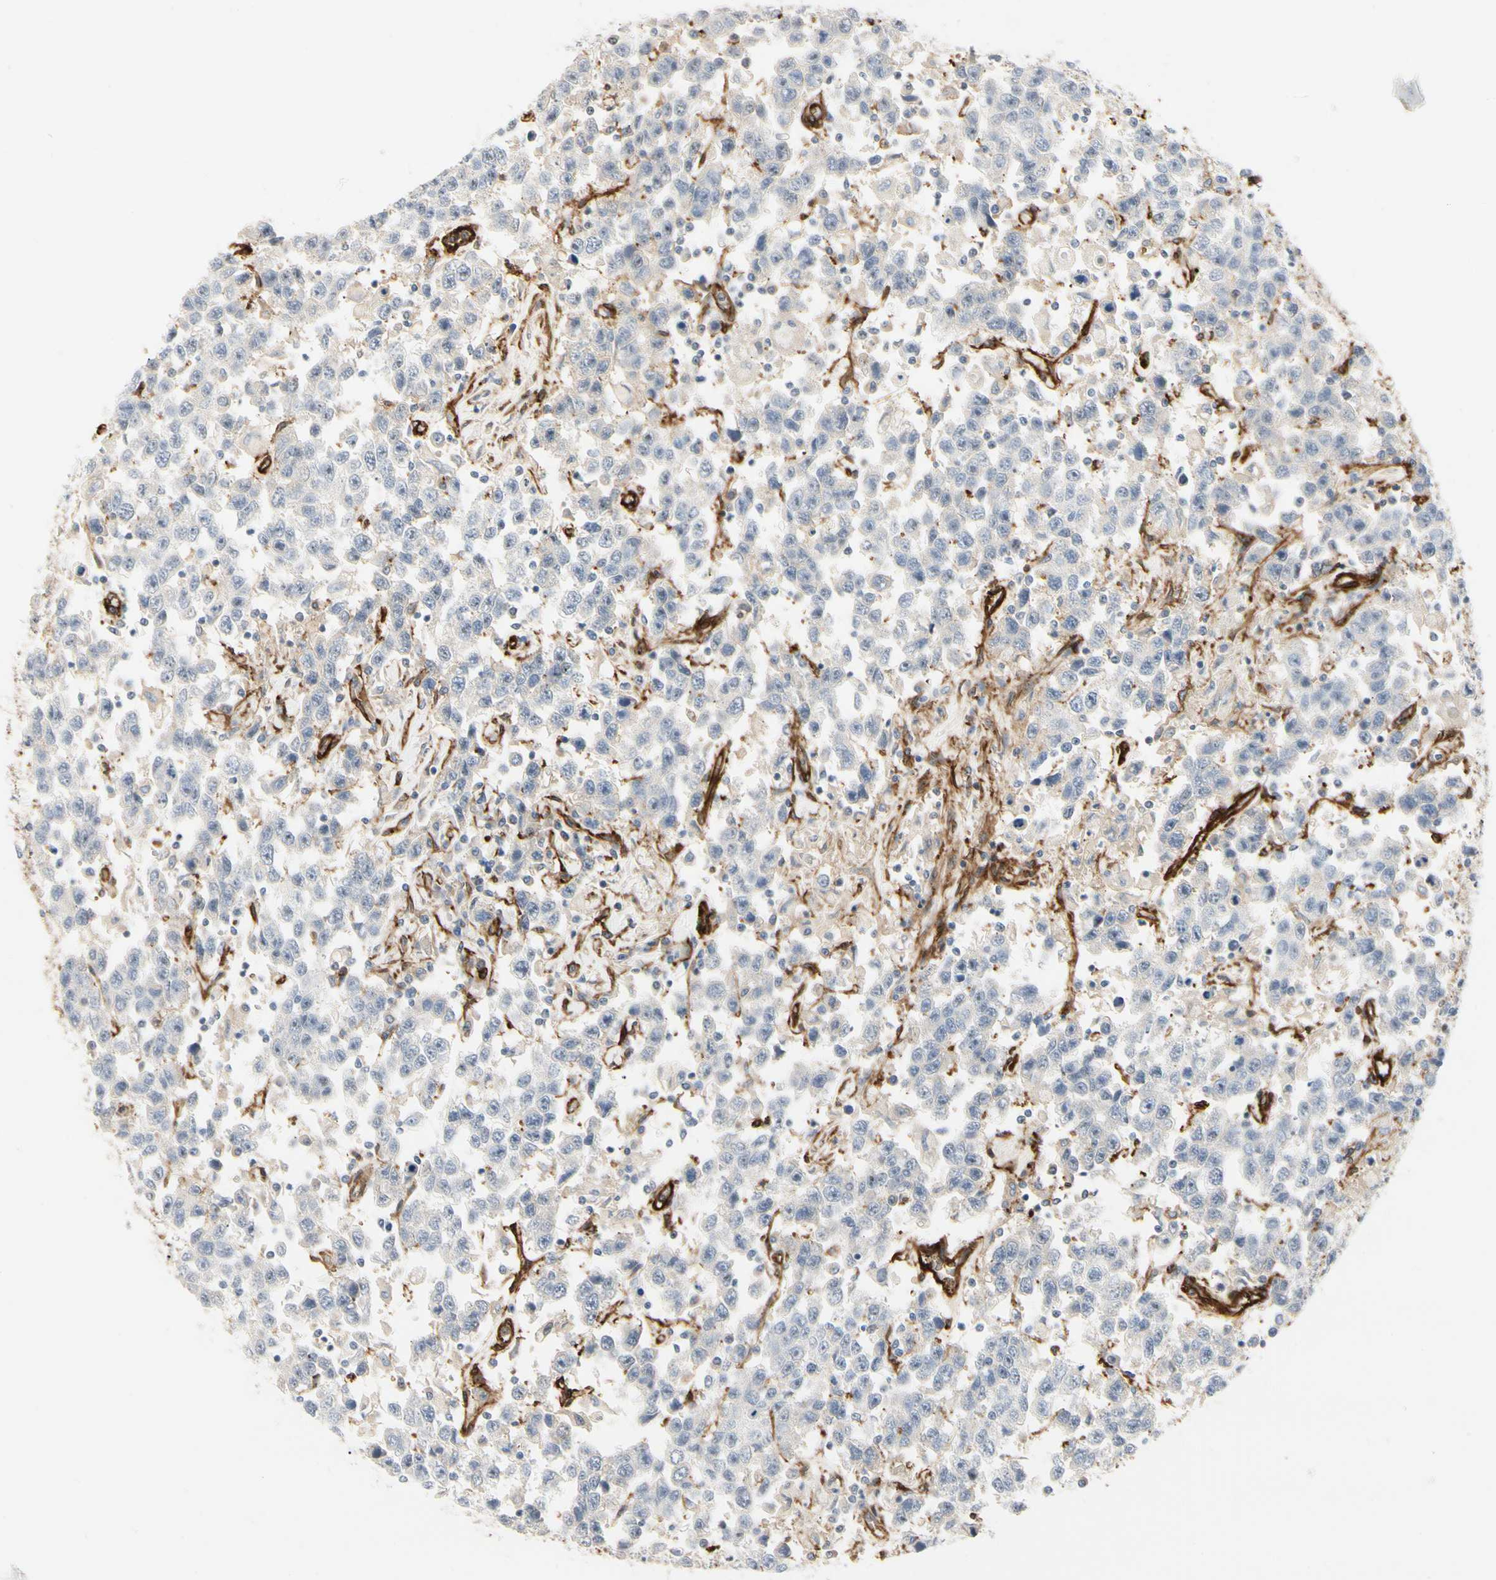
{"staining": {"intensity": "negative", "quantity": "none", "location": "none"}, "tissue": "testis cancer", "cell_type": "Tumor cells", "image_type": "cancer", "snomed": [{"axis": "morphology", "description": "Seminoma, NOS"}, {"axis": "topography", "description": "Testis"}], "caption": "Protein analysis of testis cancer (seminoma) exhibits no significant positivity in tumor cells.", "gene": "GGT5", "patient": {"sex": "male", "age": 41}}